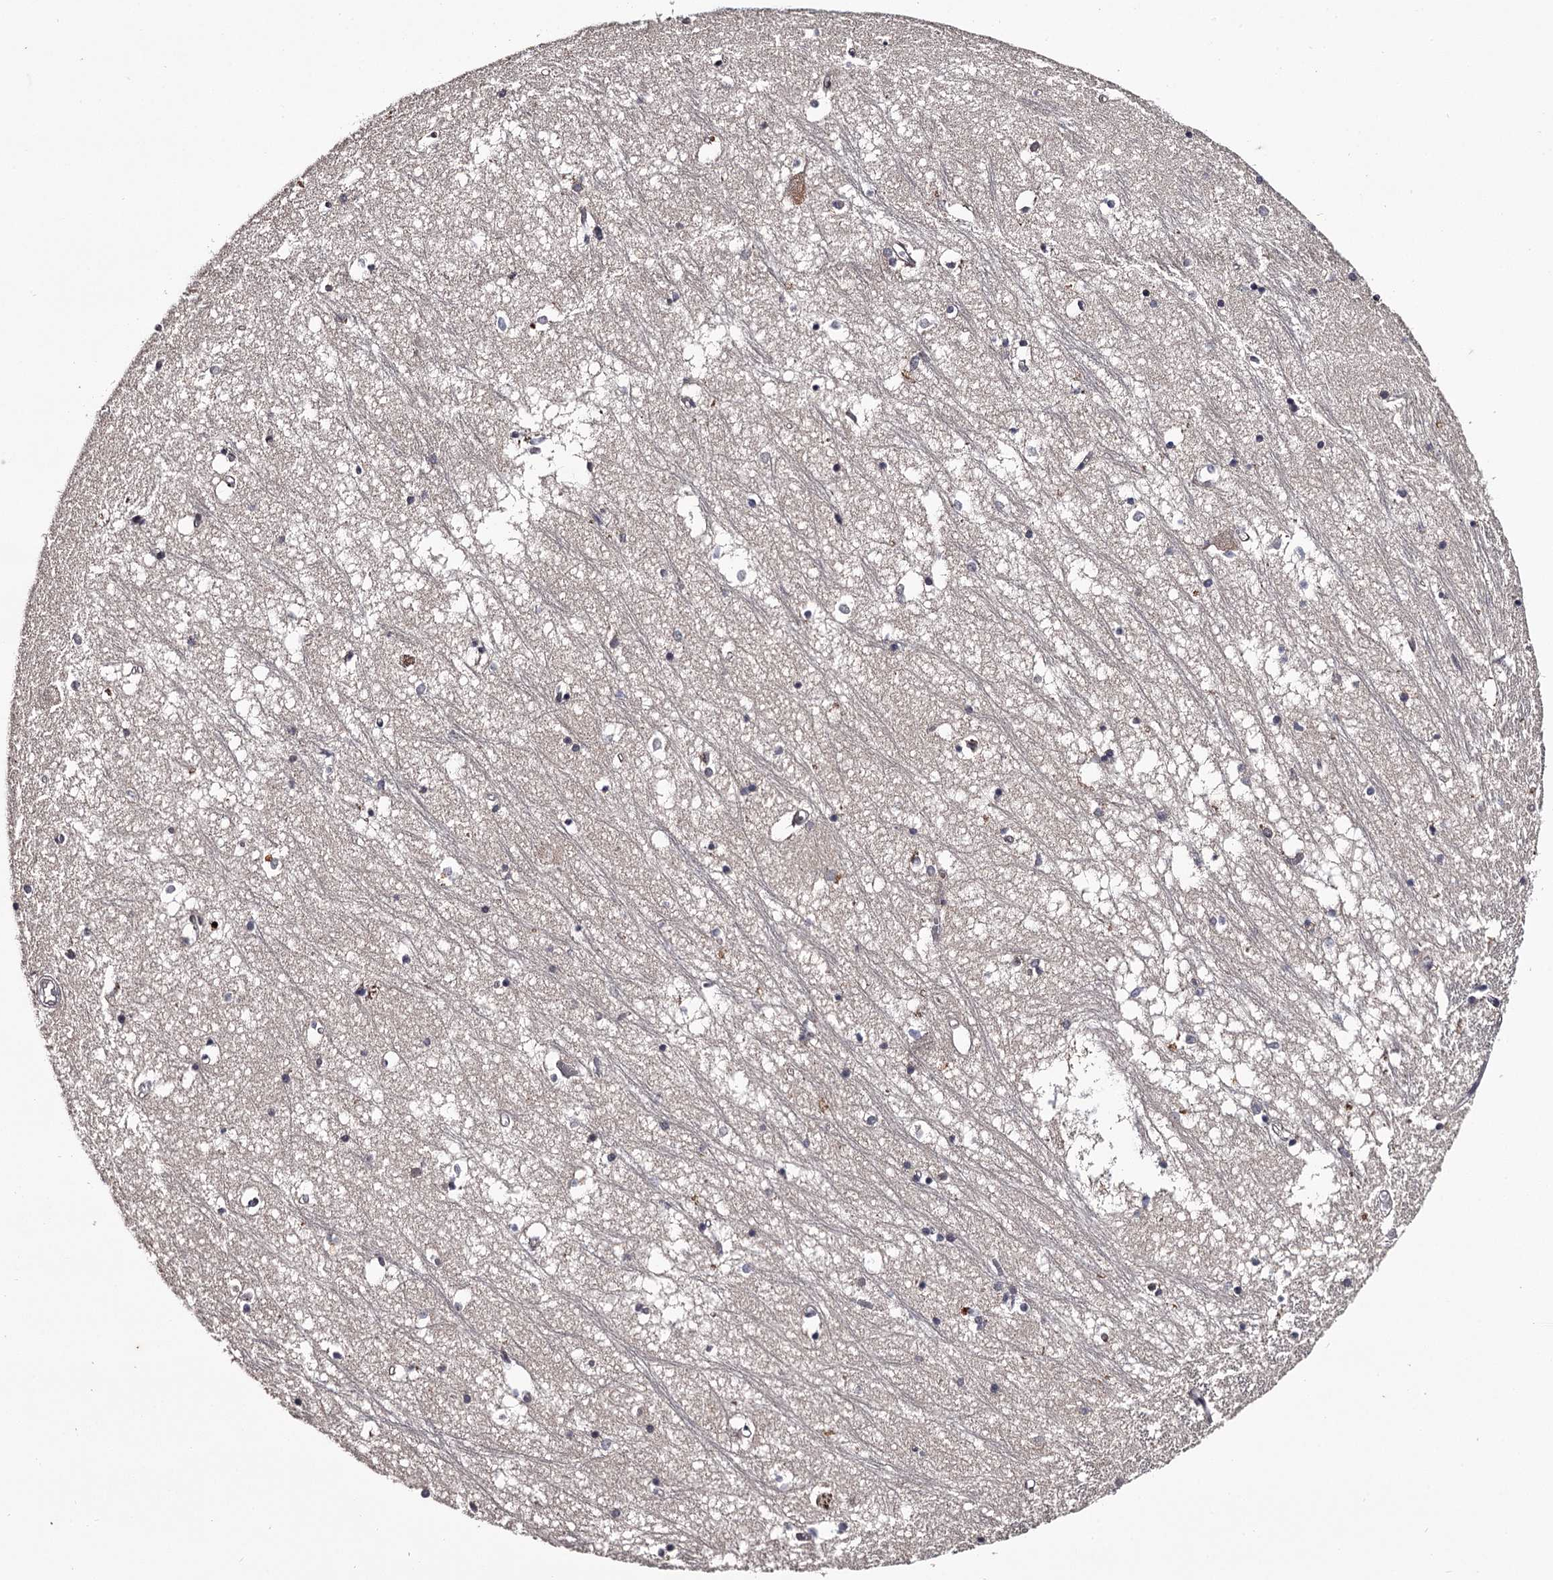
{"staining": {"intensity": "negative", "quantity": "none", "location": "none"}, "tissue": "hippocampus", "cell_type": "Glial cells", "image_type": "normal", "snomed": [{"axis": "morphology", "description": "Normal tissue, NOS"}, {"axis": "topography", "description": "Hippocampus"}], "caption": "Immunohistochemistry (IHC) image of benign hippocampus: hippocampus stained with DAB demonstrates no significant protein positivity in glial cells.", "gene": "RNF44", "patient": {"sex": "male", "age": 70}}